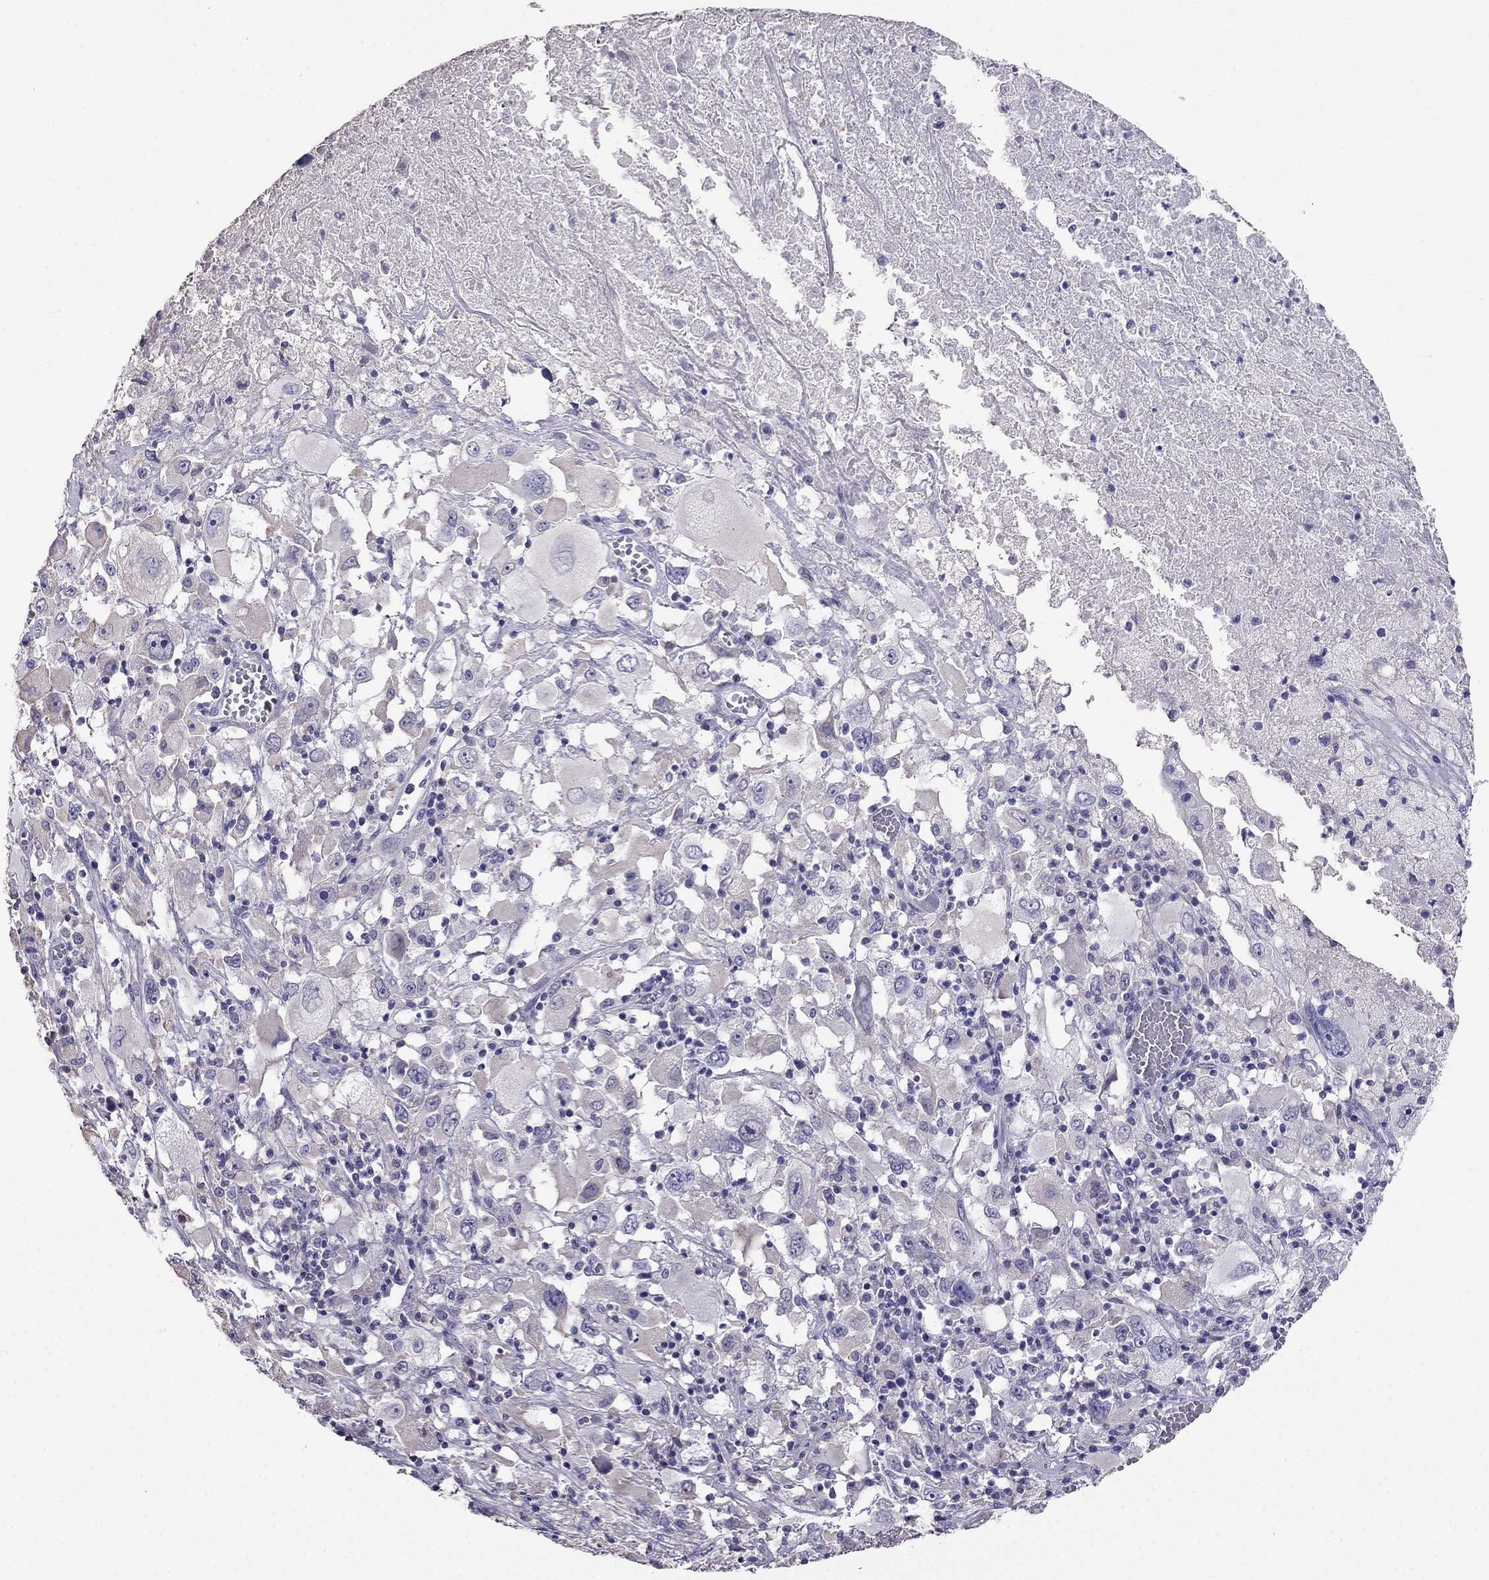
{"staining": {"intensity": "negative", "quantity": "none", "location": "none"}, "tissue": "melanoma", "cell_type": "Tumor cells", "image_type": "cancer", "snomed": [{"axis": "morphology", "description": "Malignant melanoma, Metastatic site"}, {"axis": "topography", "description": "Soft tissue"}], "caption": "Tumor cells are negative for protein expression in human malignant melanoma (metastatic site).", "gene": "TBC1D21", "patient": {"sex": "male", "age": 50}}